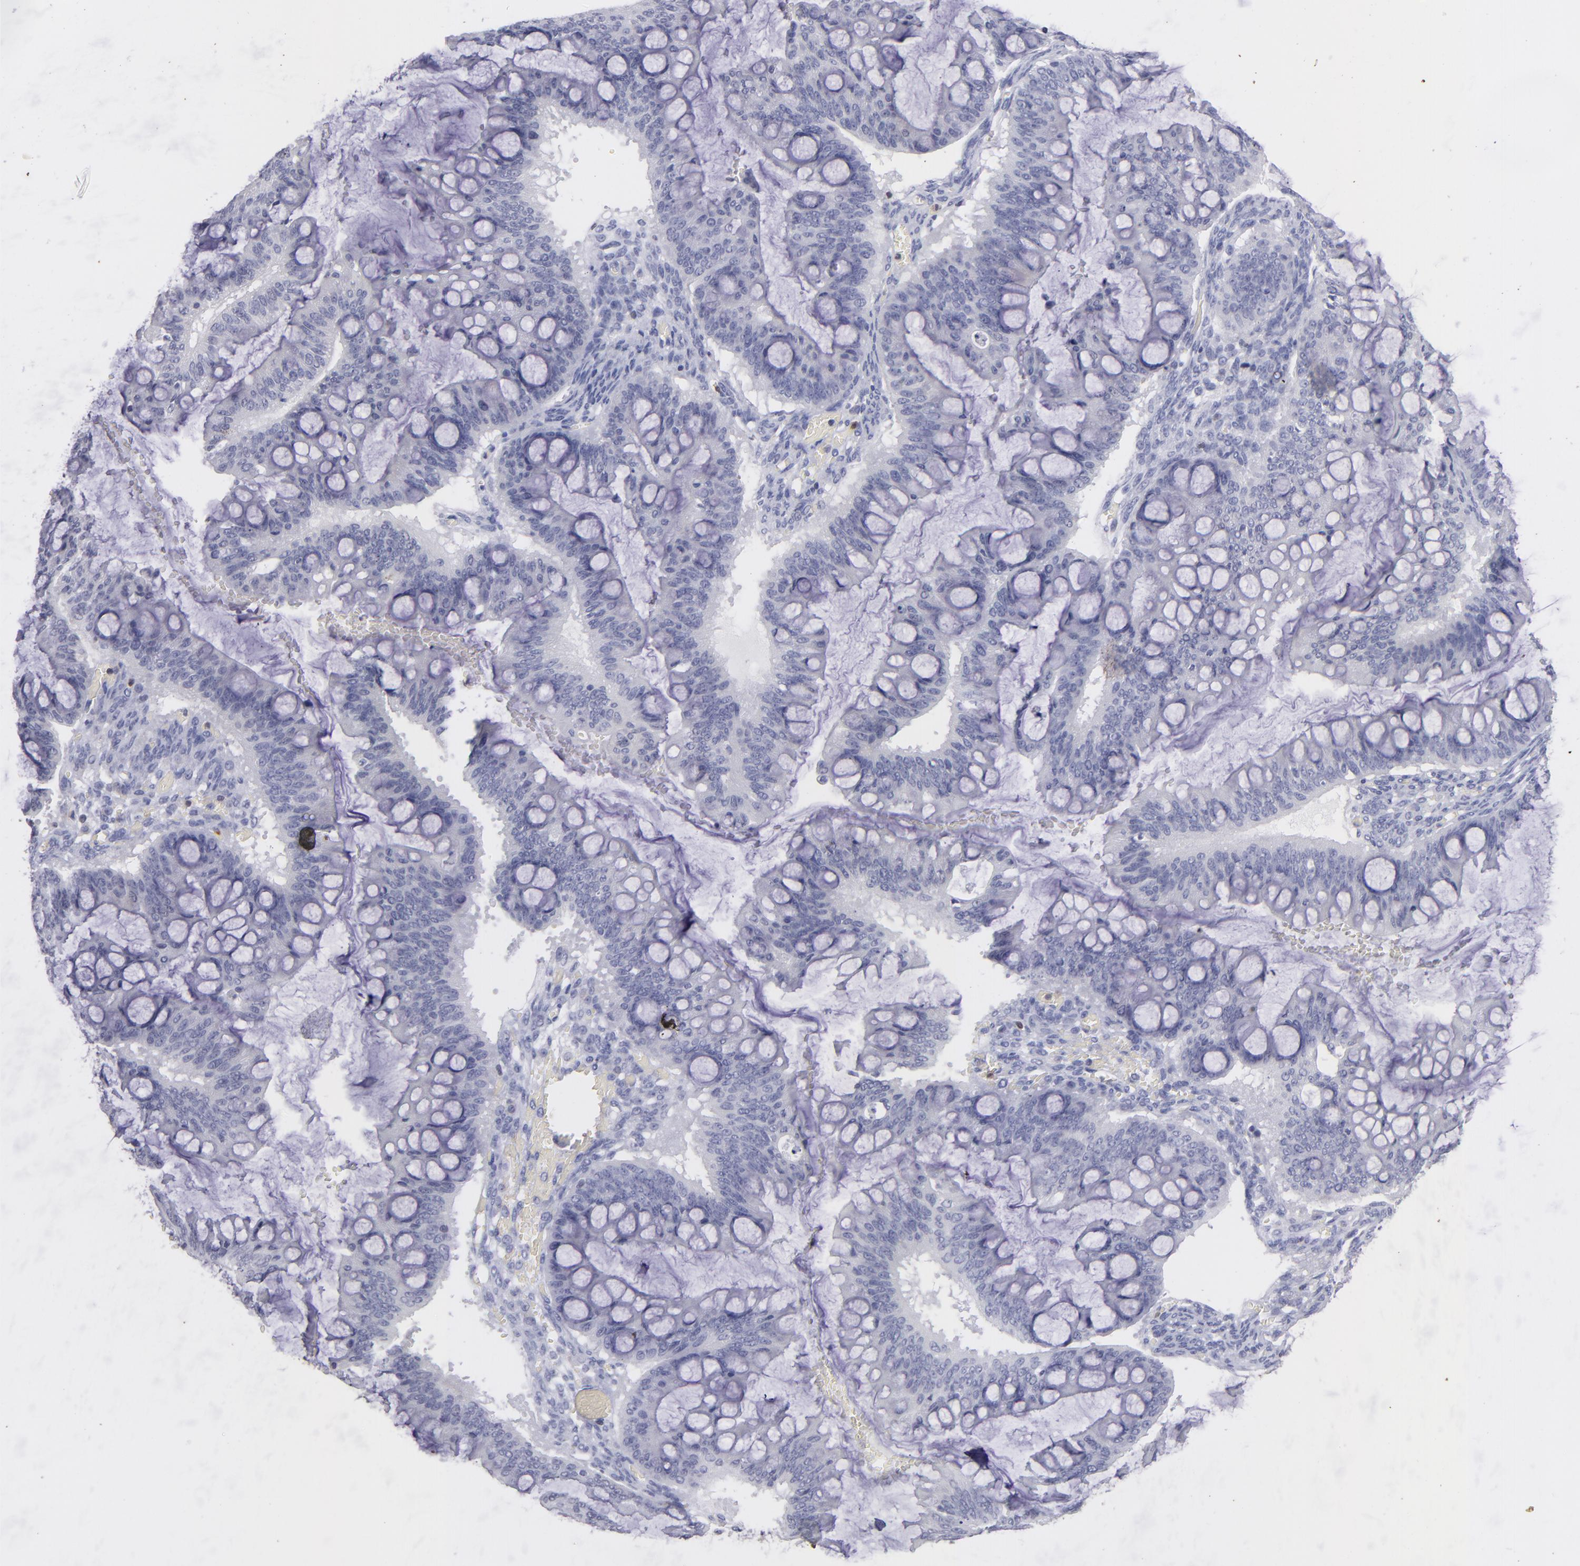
{"staining": {"intensity": "negative", "quantity": "none", "location": "none"}, "tissue": "ovarian cancer", "cell_type": "Tumor cells", "image_type": "cancer", "snomed": [{"axis": "morphology", "description": "Cystadenocarcinoma, mucinous, NOS"}, {"axis": "topography", "description": "Ovary"}], "caption": "Immunohistochemical staining of ovarian mucinous cystadenocarcinoma displays no significant positivity in tumor cells.", "gene": "S100A2", "patient": {"sex": "female", "age": 73}}